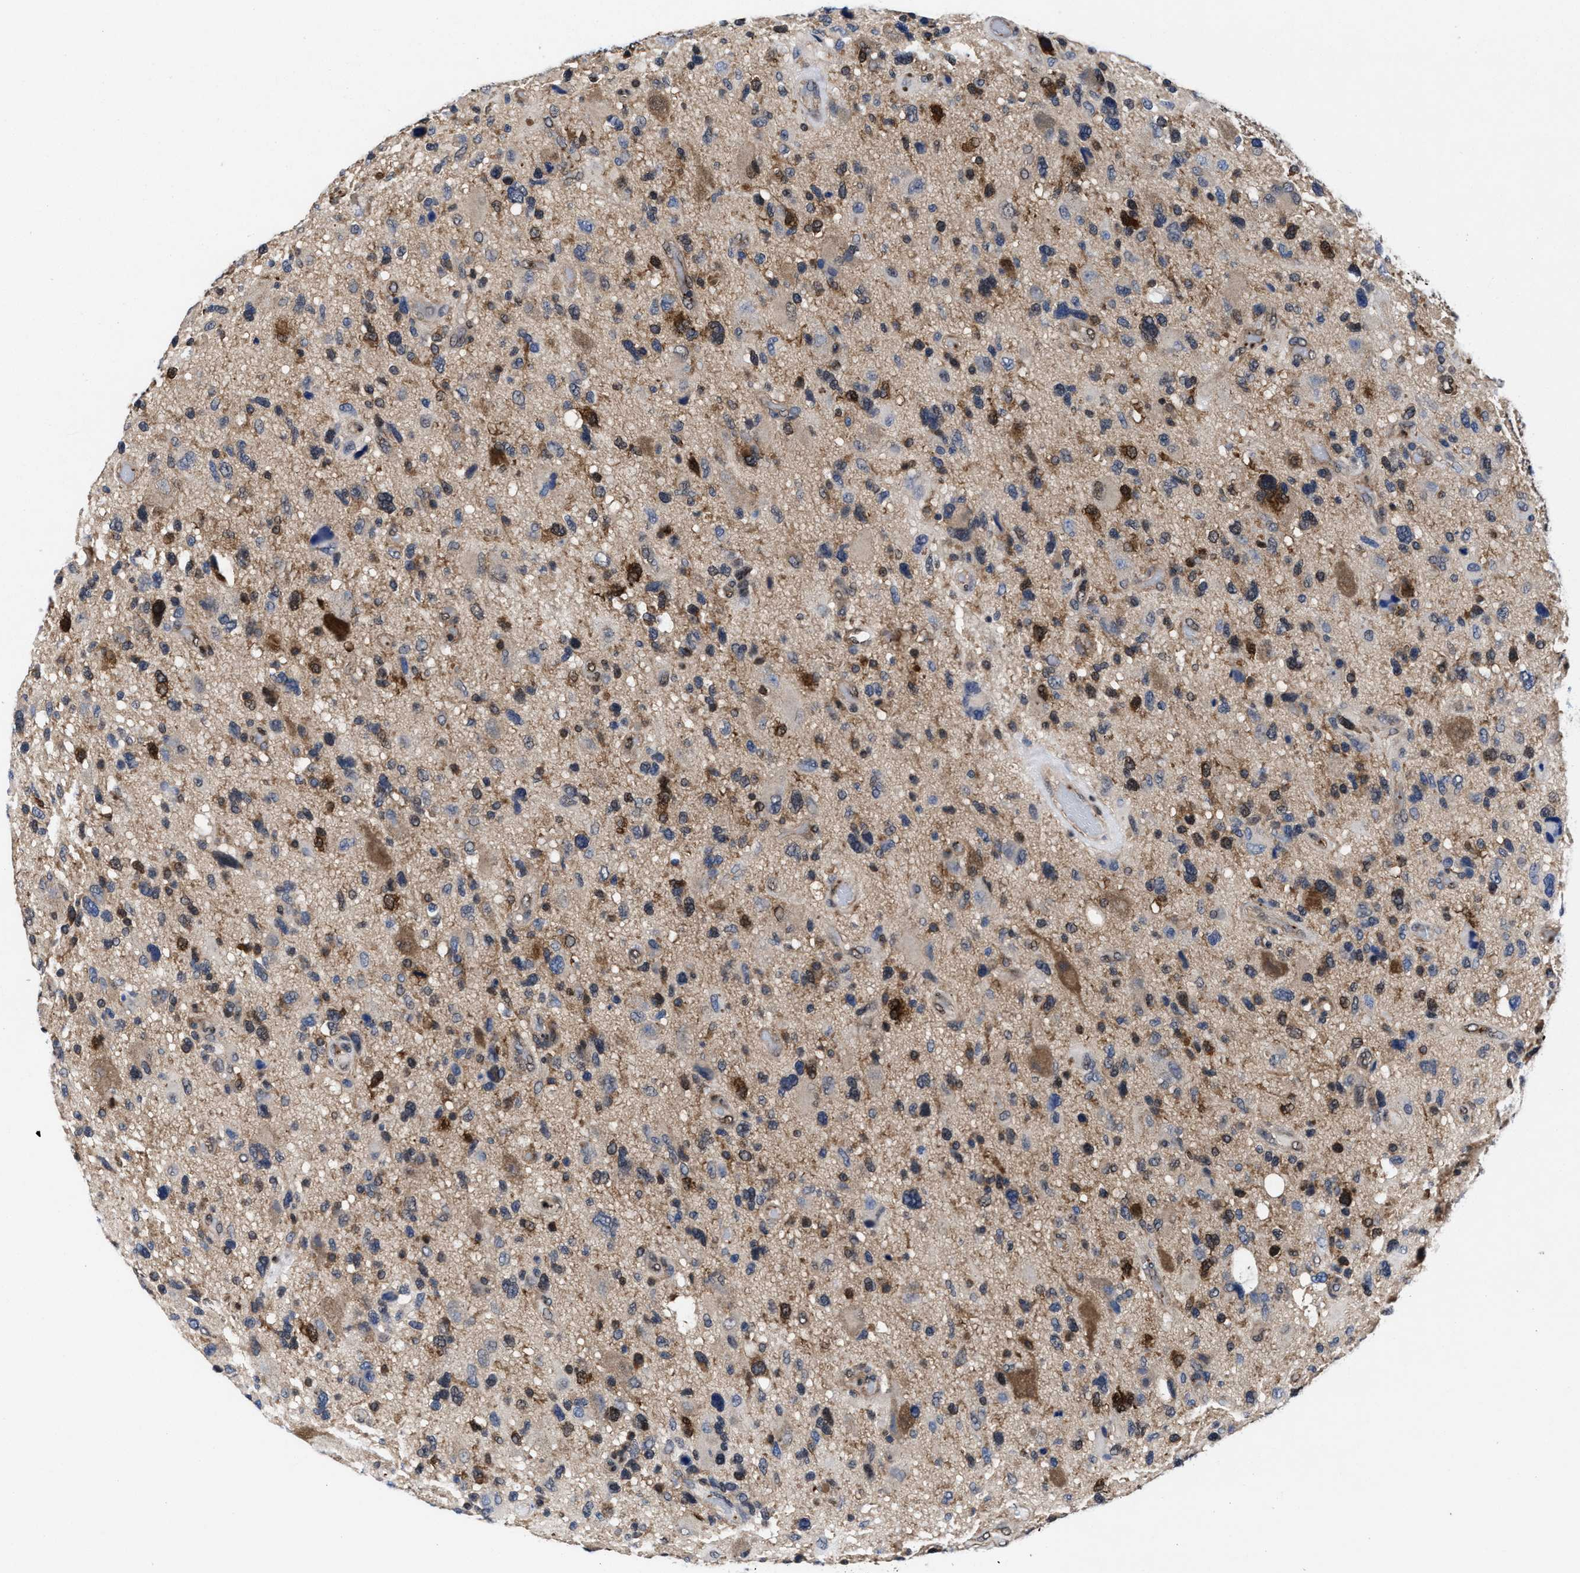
{"staining": {"intensity": "strong", "quantity": "<25%", "location": "nuclear"}, "tissue": "glioma", "cell_type": "Tumor cells", "image_type": "cancer", "snomed": [{"axis": "morphology", "description": "Glioma, malignant, High grade"}, {"axis": "topography", "description": "Brain"}], "caption": "Glioma stained for a protein shows strong nuclear positivity in tumor cells.", "gene": "ACLY", "patient": {"sex": "male", "age": 33}}